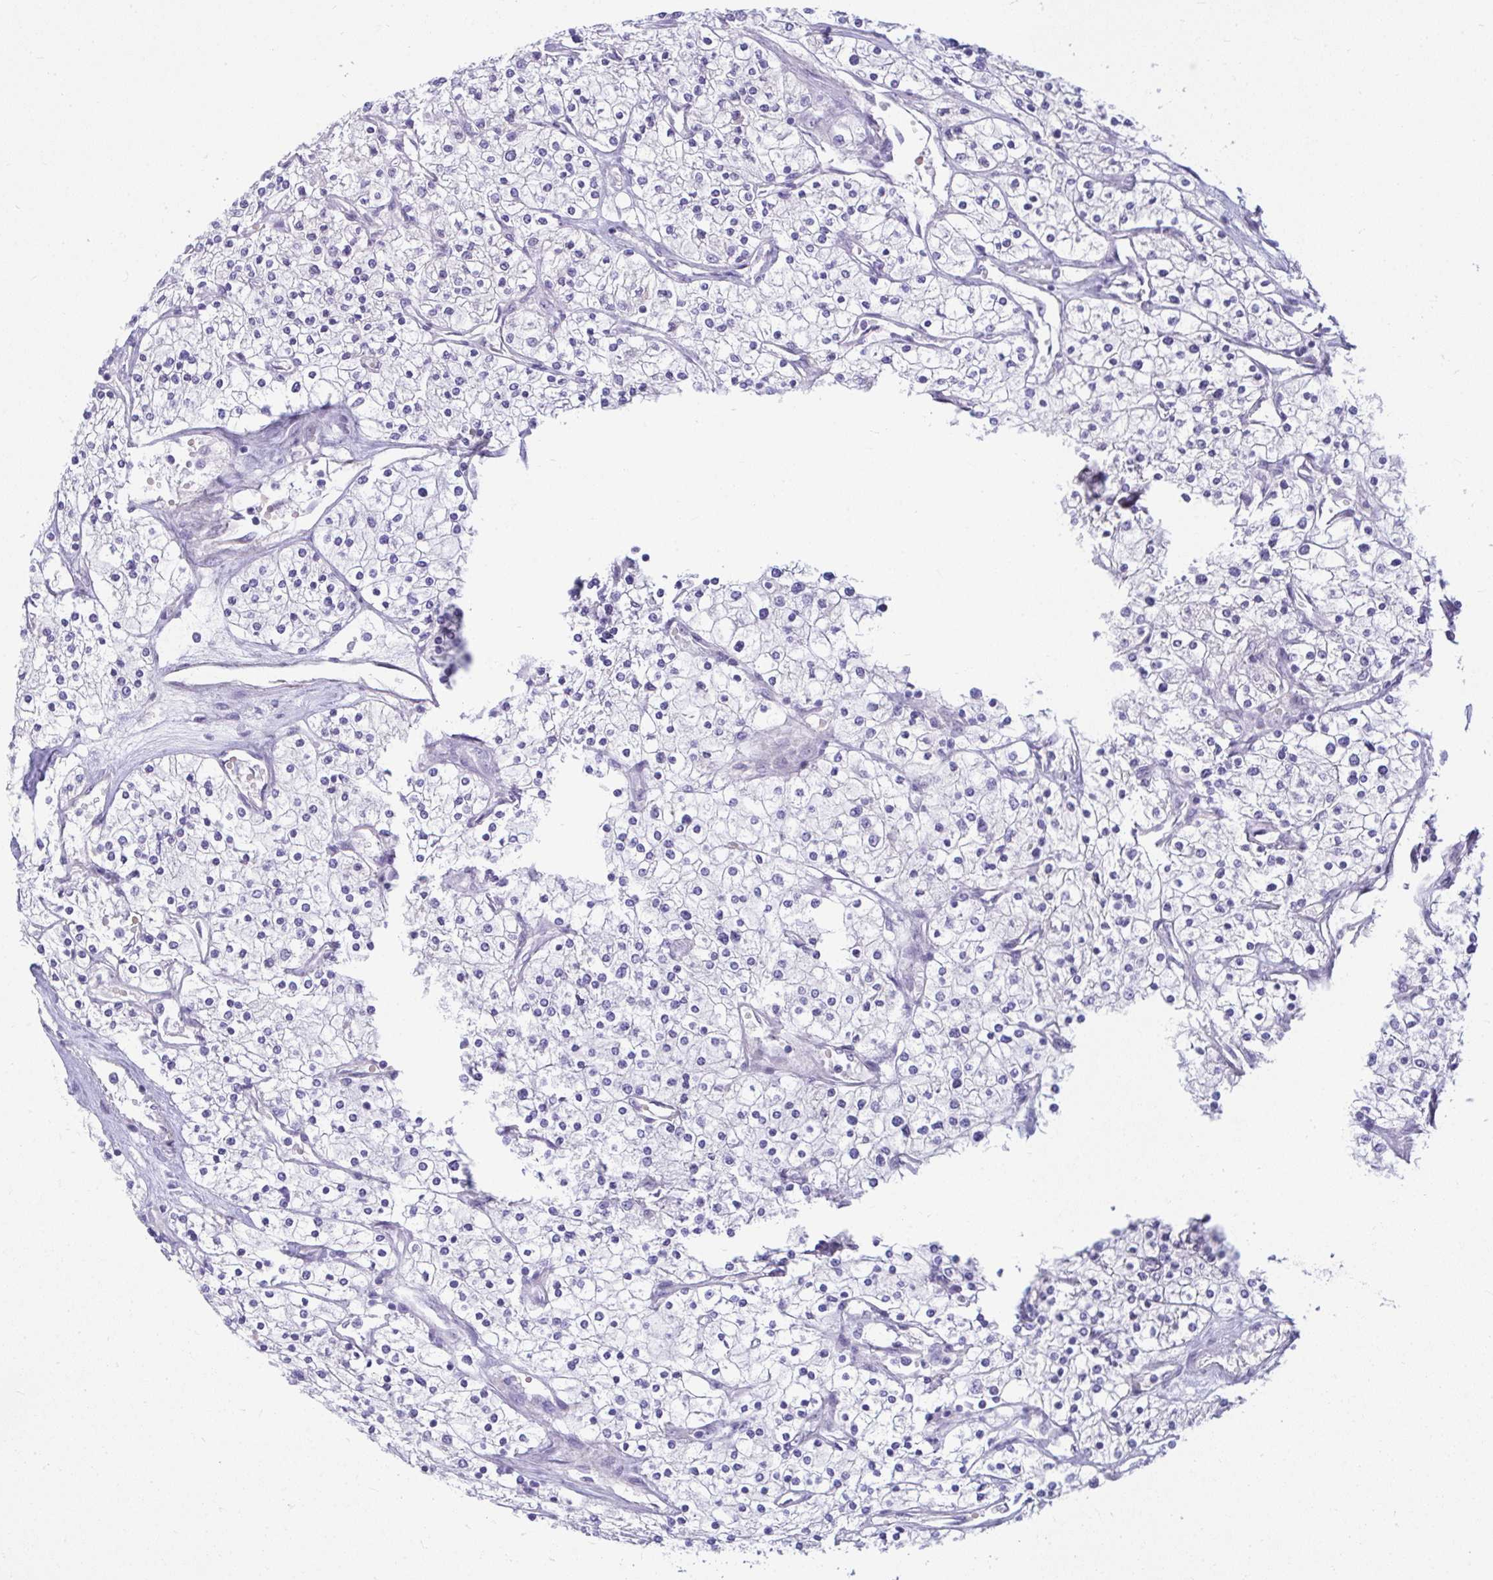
{"staining": {"intensity": "negative", "quantity": "none", "location": "none"}, "tissue": "renal cancer", "cell_type": "Tumor cells", "image_type": "cancer", "snomed": [{"axis": "morphology", "description": "Adenocarcinoma, NOS"}, {"axis": "topography", "description": "Kidney"}], "caption": "Immunohistochemistry histopathology image of neoplastic tissue: human adenocarcinoma (renal) stained with DAB (3,3'-diaminobenzidine) exhibits no significant protein positivity in tumor cells.", "gene": "LRRC36", "patient": {"sex": "male", "age": 80}}